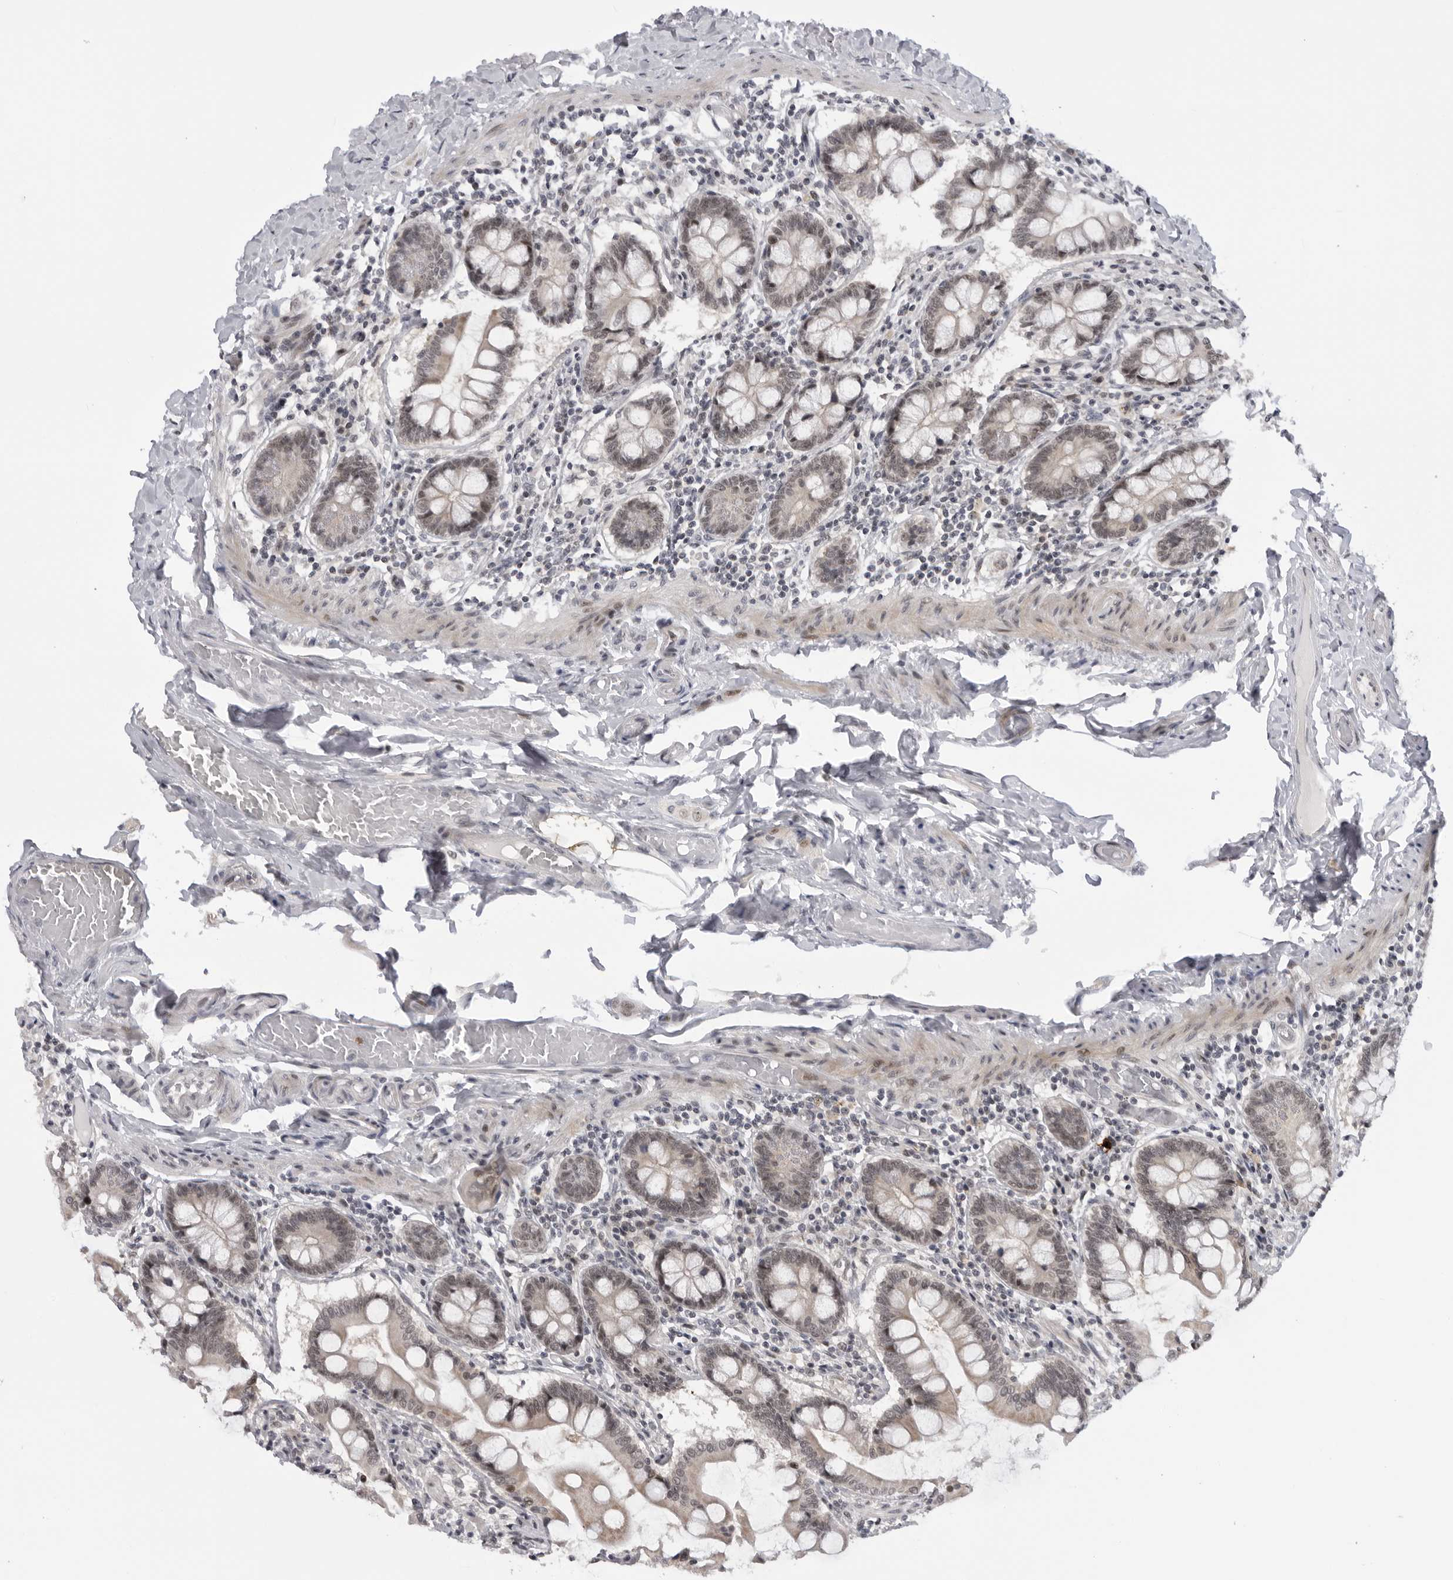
{"staining": {"intensity": "moderate", "quantity": ">75%", "location": "cytoplasmic/membranous,nuclear"}, "tissue": "small intestine", "cell_type": "Glandular cells", "image_type": "normal", "snomed": [{"axis": "morphology", "description": "Normal tissue, NOS"}, {"axis": "topography", "description": "Small intestine"}], "caption": "A brown stain labels moderate cytoplasmic/membranous,nuclear staining of a protein in glandular cells of normal human small intestine. The staining is performed using DAB (3,3'-diaminobenzidine) brown chromogen to label protein expression. The nuclei are counter-stained blue using hematoxylin.", "gene": "ALPK2", "patient": {"sex": "male", "age": 41}}